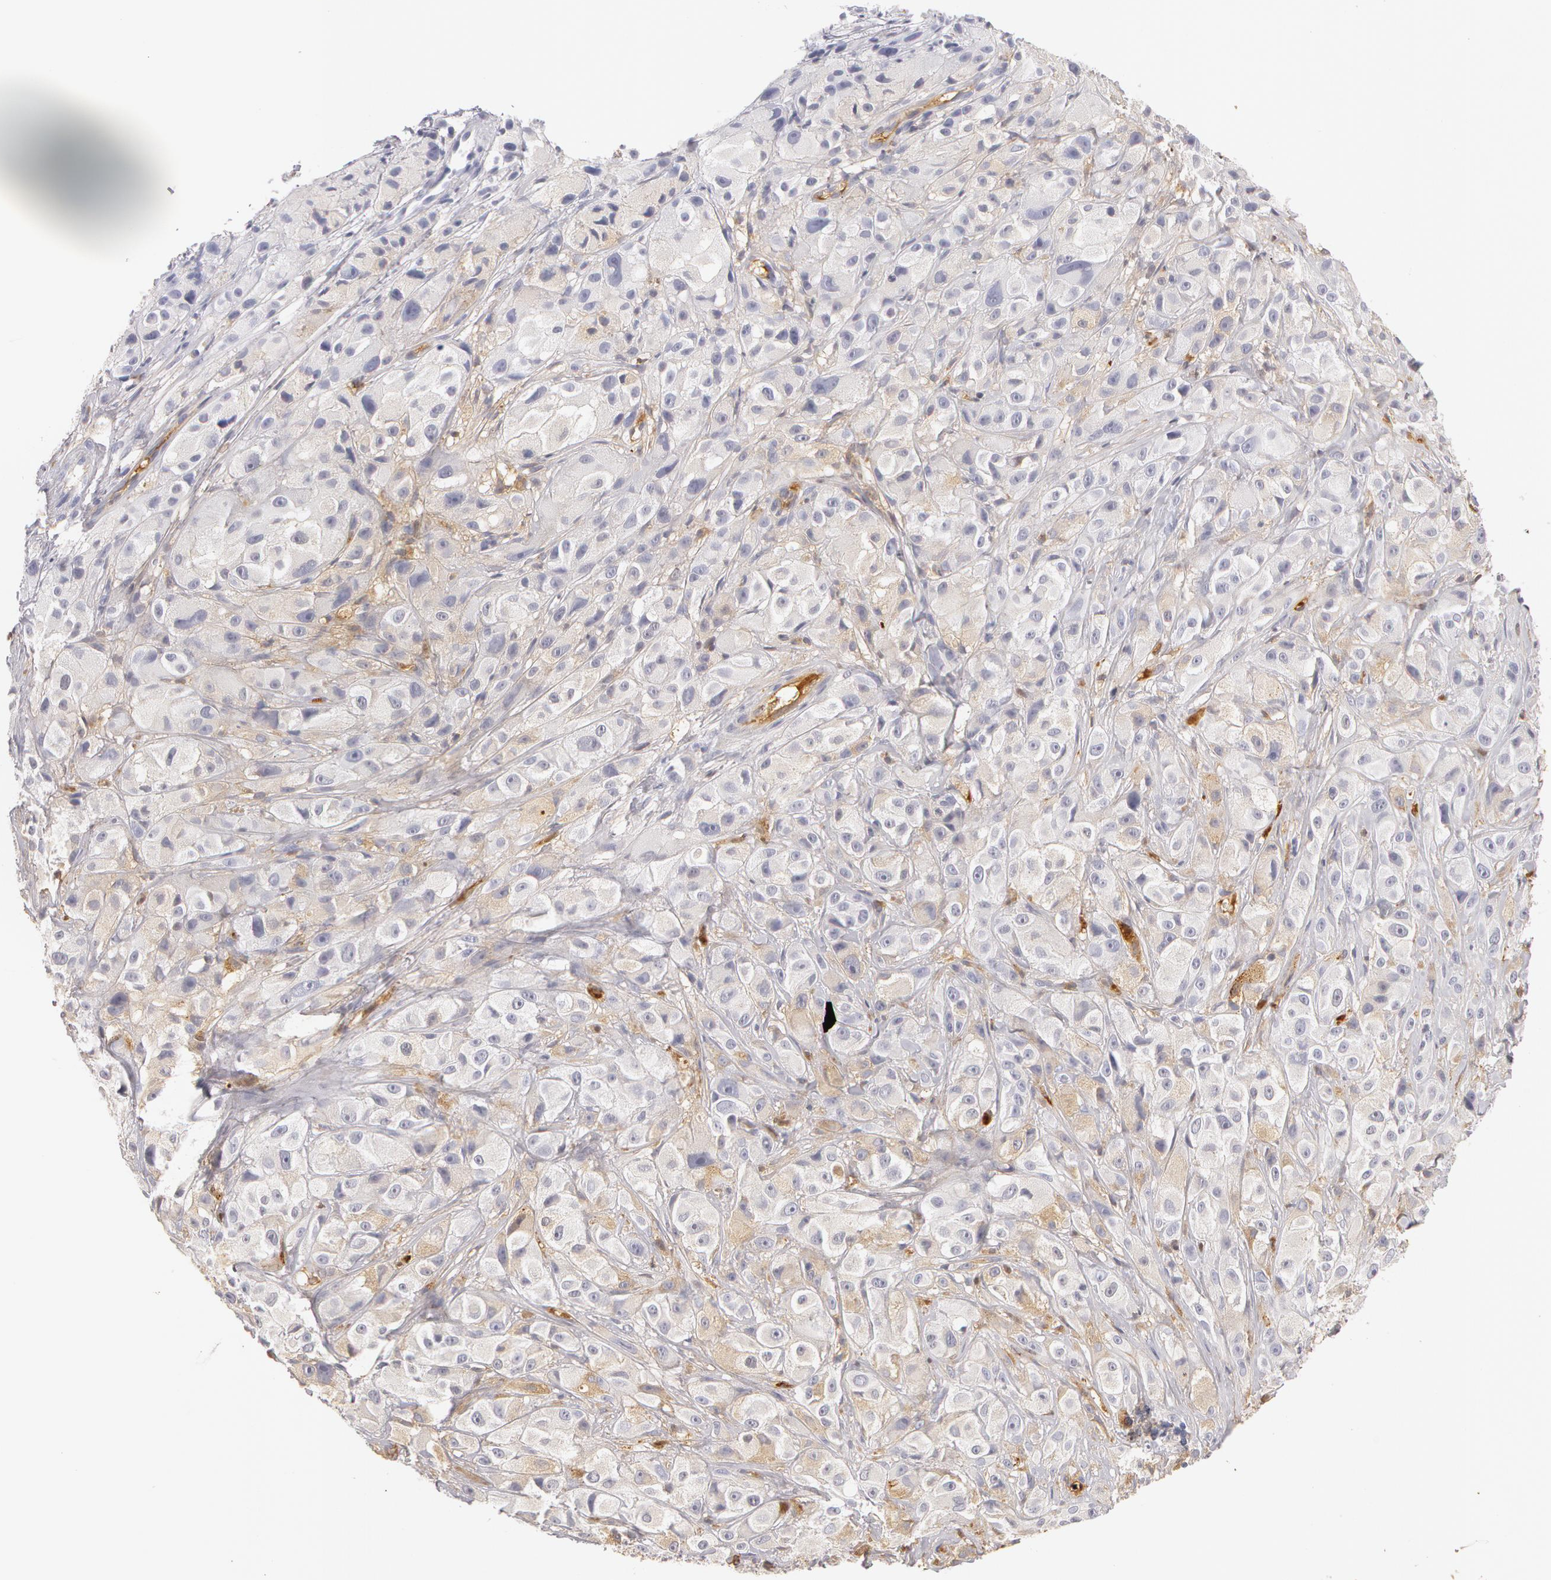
{"staining": {"intensity": "negative", "quantity": "none", "location": "none"}, "tissue": "melanoma", "cell_type": "Tumor cells", "image_type": "cancer", "snomed": [{"axis": "morphology", "description": "Malignant melanoma, NOS"}, {"axis": "topography", "description": "Skin"}], "caption": "Tumor cells are negative for brown protein staining in melanoma.", "gene": "AHSG", "patient": {"sex": "male", "age": 56}}